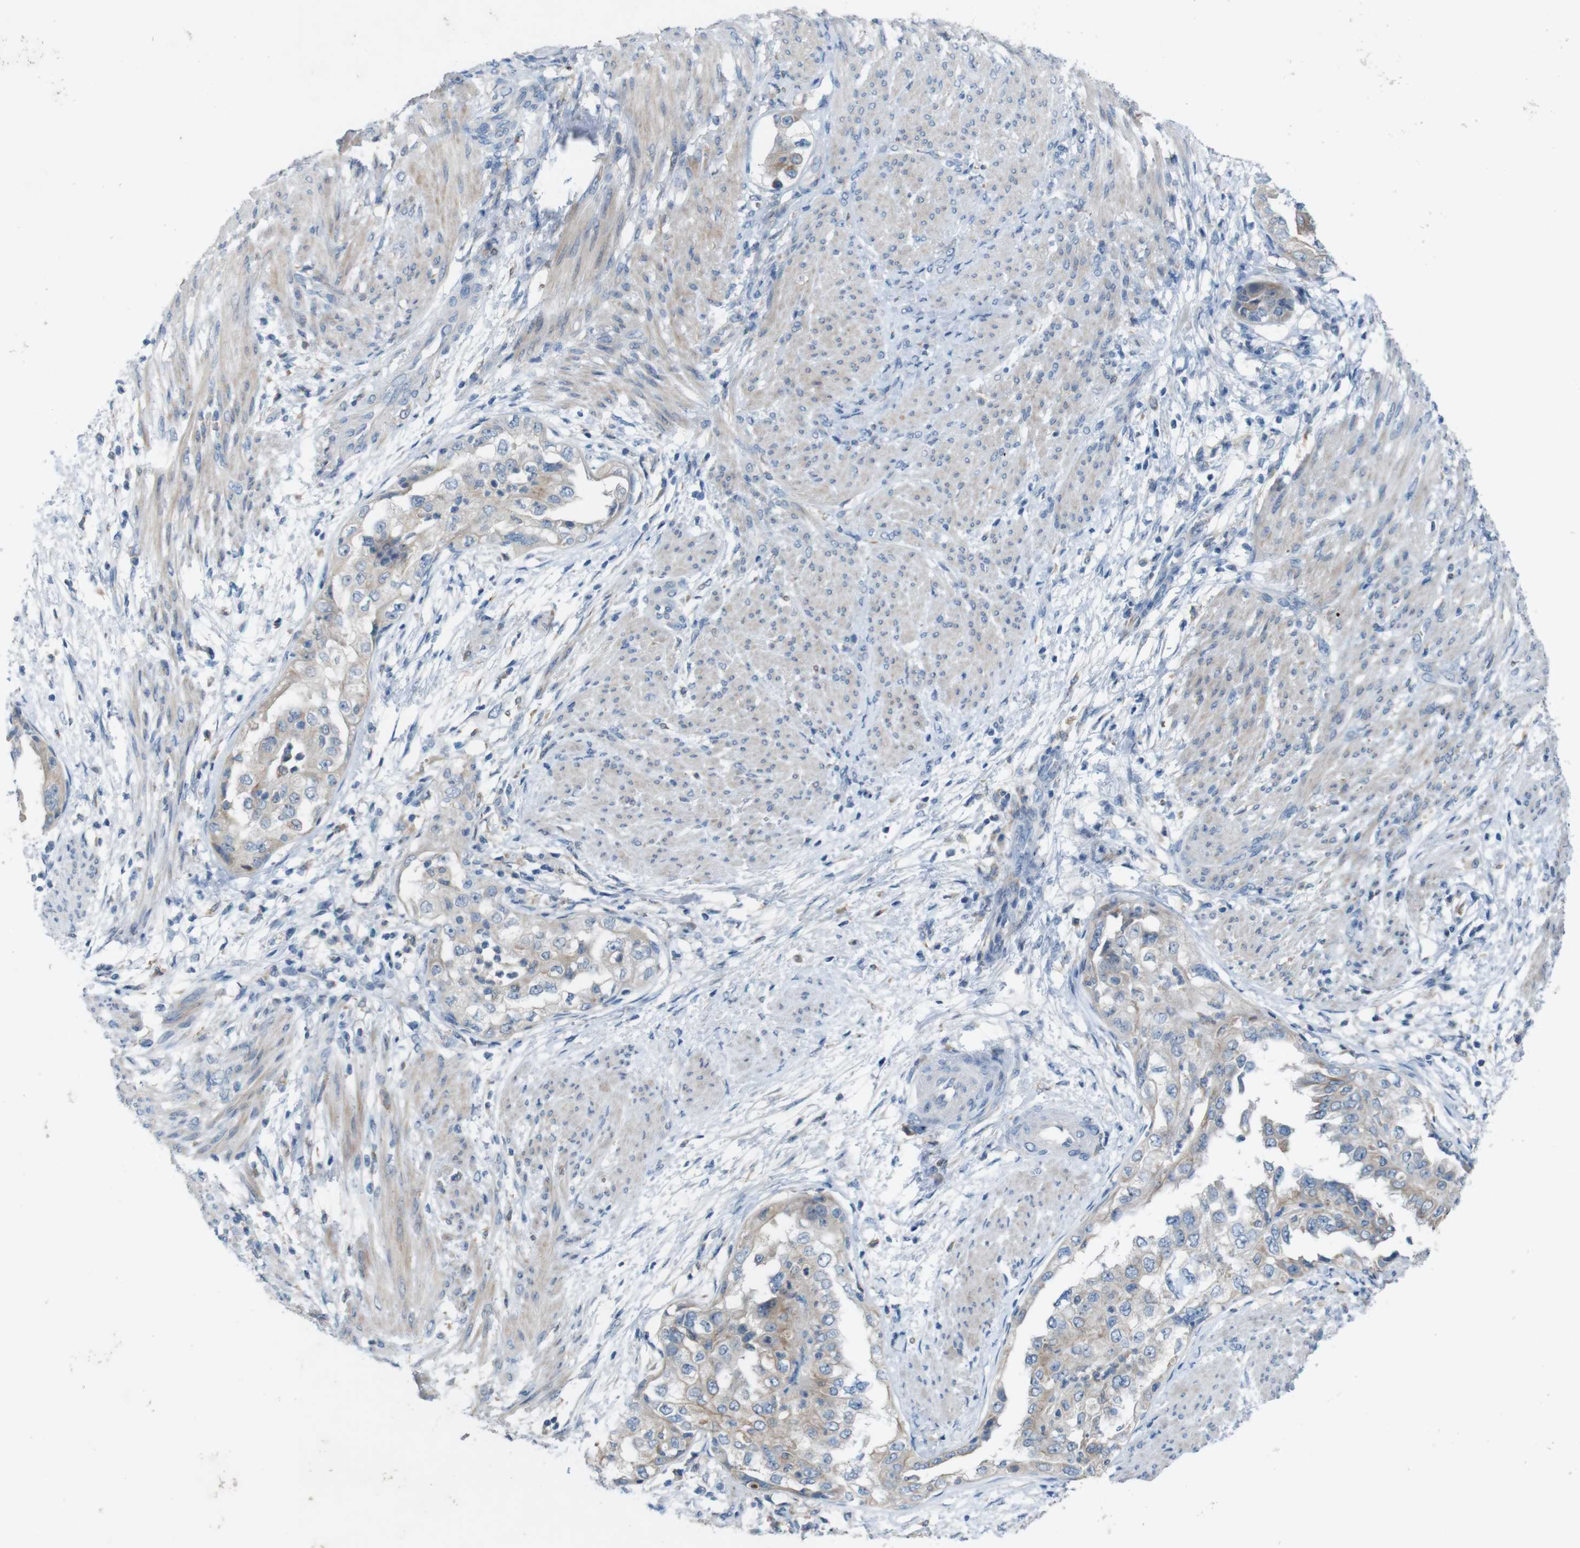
{"staining": {"intensity": "weak", "quantity": ">75%", "location": "cytoplasmic/membranous"}, "tissue": "endometrial cancer", "cell_type": "Tumor cells", "image_type": "cancer", "snomed": [{"axis": "morphology", "description": "Adenocarcinoma, NOS"}, {"axis": "topography", "description": "Endometrium"}], "caption": "Endometrial cancer (adenocarcinoma) was stained to show a protein in brown. There is low levels of weak cytoplasmic/membranous positivity in approximately >75% of tumor cells. The staining was performed using DAB (3,3'-diaminobenzidine) to visualize the protein expression in brown, while the nuclei were stained in blue with hematoxylin (Magnification: 20x).", "gene": "MOGAT3", "patient": {"sex": "female", "age": 85}}